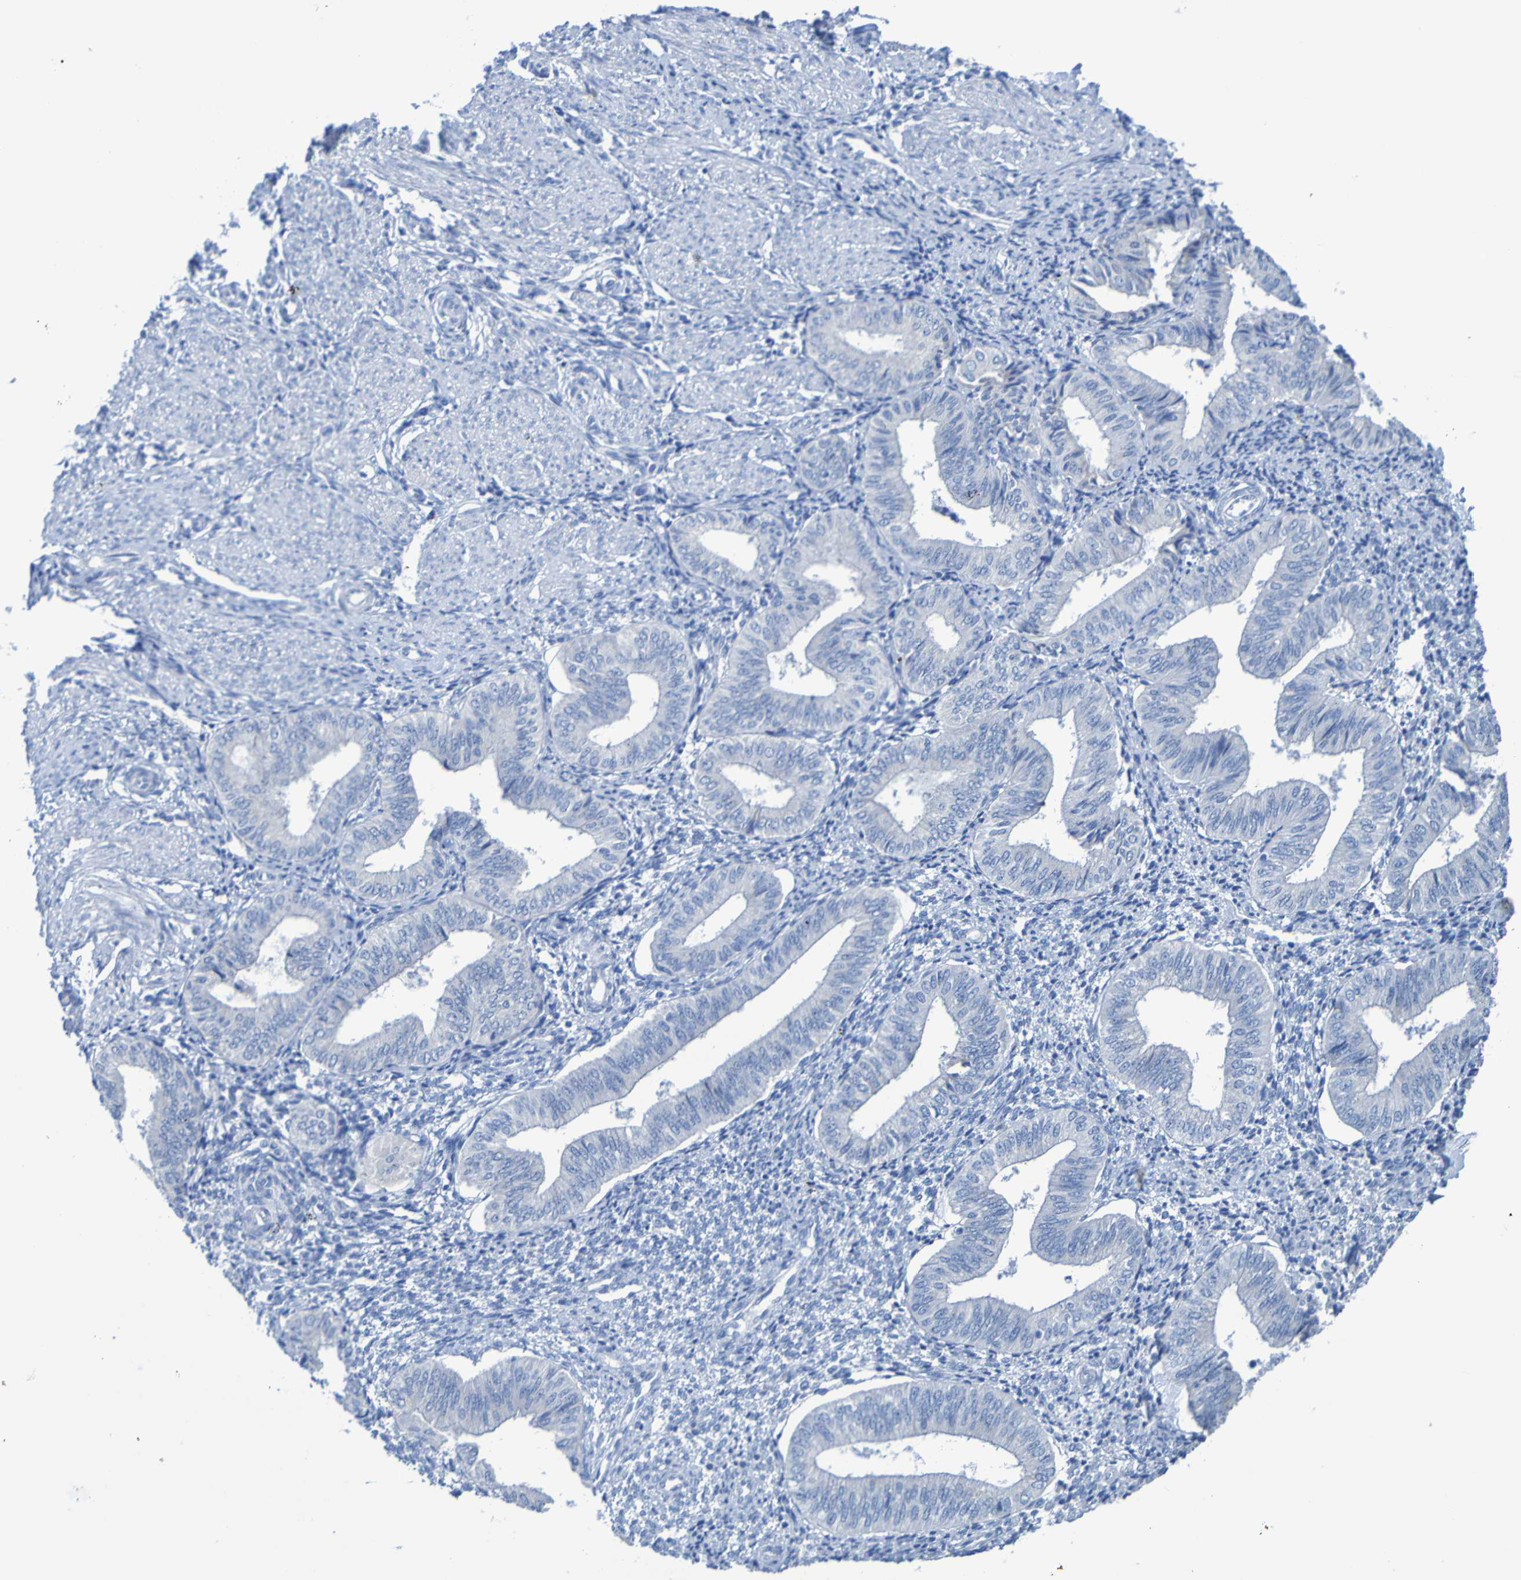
{"staining": {"intensity": "negative", "quantity": "none", "location": "none"}, "tissue": "endometrium", "cell_type": "Cells in endometrial stroma", "image_type": "normal", "snomed": [{"axis": "morphology", "description": "Normal tissue, NOS"}, {"axis": "topography", "description": "Endometrium"}], "caption": "DAB (3,3'-diaminobenzidine) immunohistochemical staining of unremarkable endometrium shows no significant positivity in cells in endometrial stroma.", "gene": "ACMSD", "patient": {"sex": "female", "age": 50}}